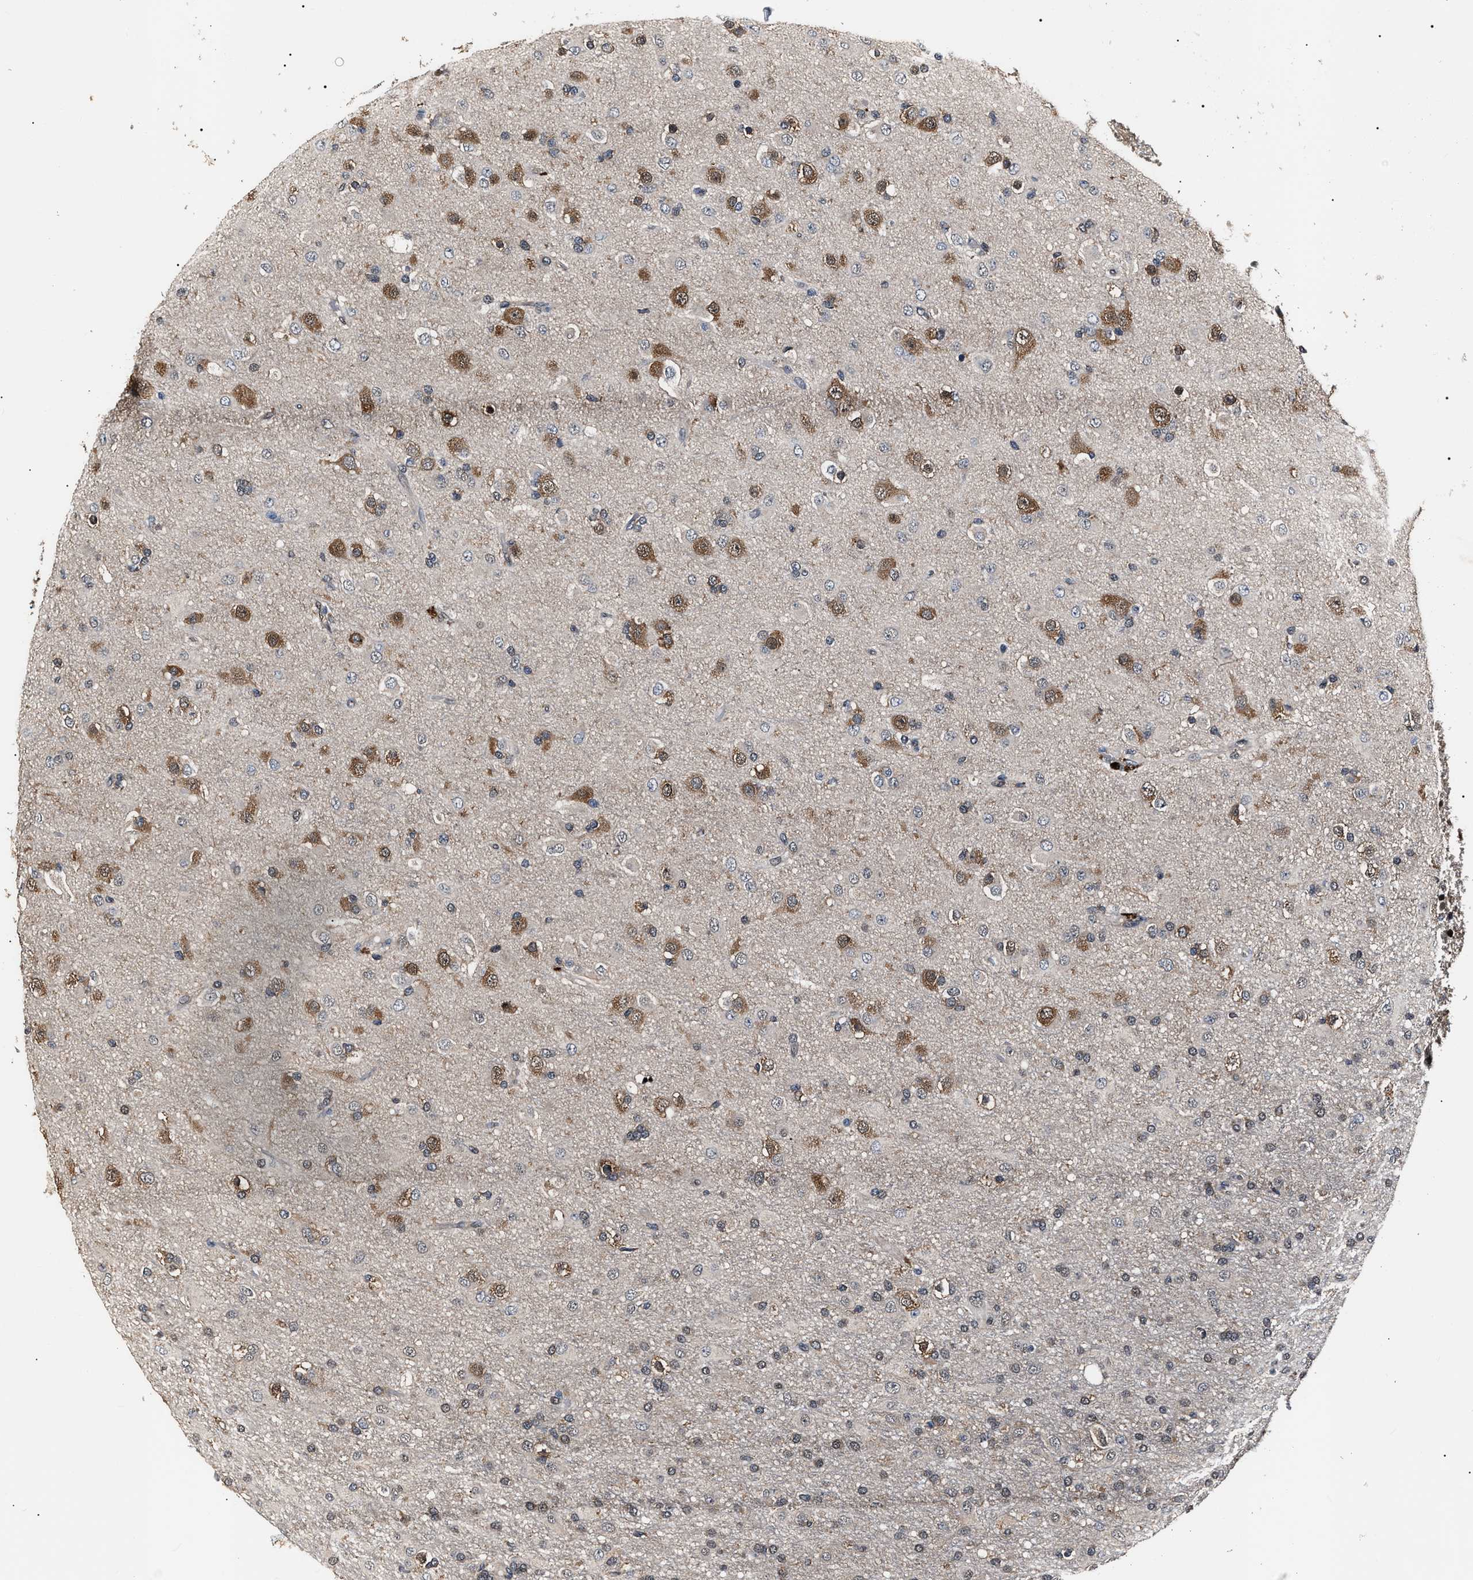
{"staining": {"intensity": "weak", "quantity": "<25%", "location": "cytoplasmic/membranous"}, "tissue": "glioma", "cell_type": "Tumor cells", "image_type": "cancer", "snomed": [{"axis": "morphology", "description": "Glioma, malignant, Low grade"}, {"axis": "topography", "description": "Brain"}], "caption": "Malignant low-grade glioma was stained to show a protein in brown. There is no significant positivity in tumor cells.", "gene": "CCT8", "patient": {"sex": "male", "age": 65}}